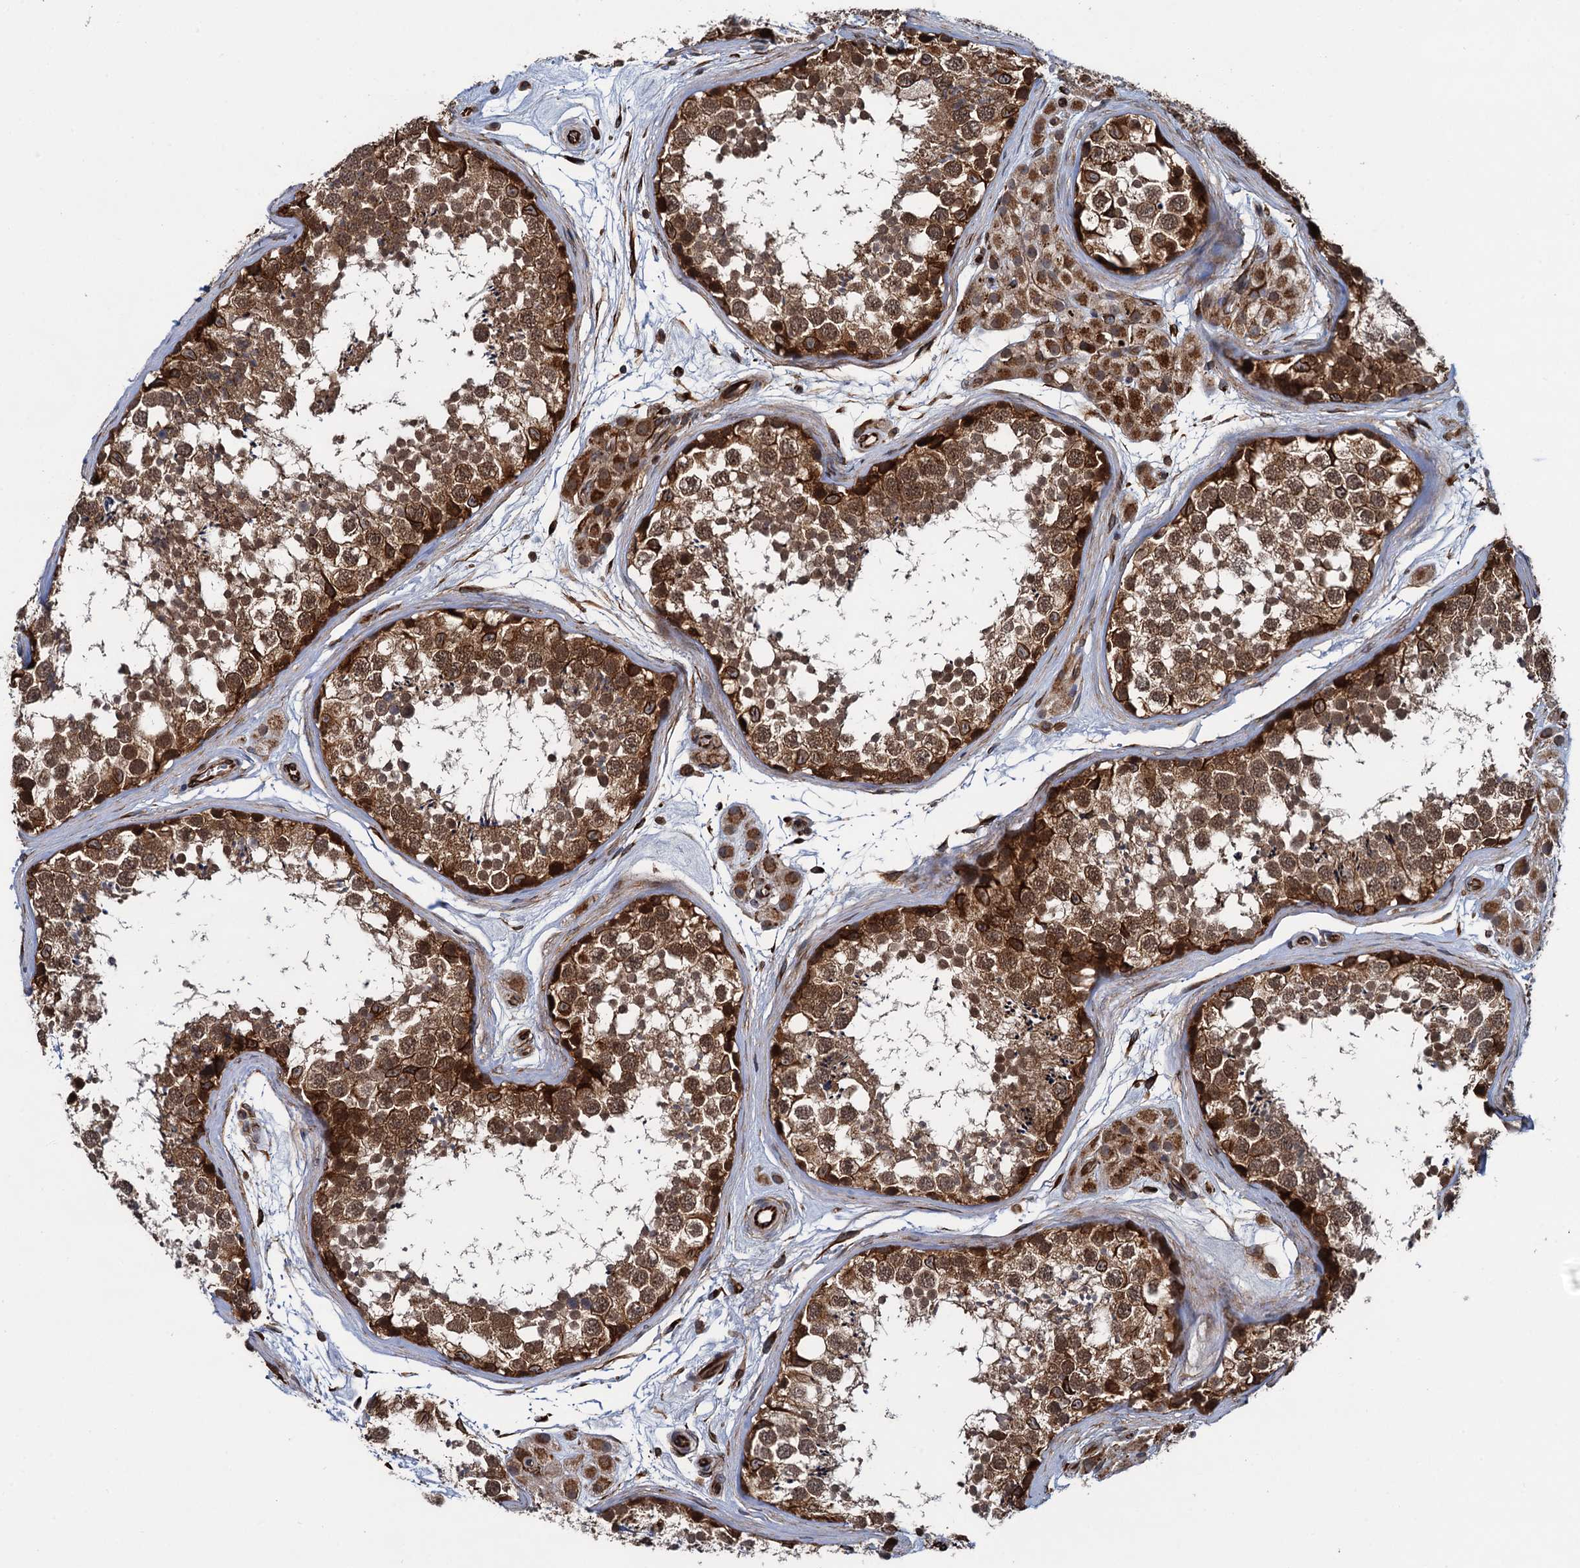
{"staining": {"intensity": "strong", "quantity": ">75%", "location": "cytoplasmic/membranous,nuclear"}, "tissue": "testis", "cell_type": "Cells in seminiferous ducts", "image_type": "normal", "snomed": [{"axis": "morphology", "description": "Normal tissue, NOS"}, {"axis": "topography", "description": "Testis"}], "caption": "A high-resolution image shows IHC staining of normal testis, which reveals strong cytoplasmic/membranous,nuclear expression in approximately >75% of cells in seminiferous ducts.", "gene": "ZFYVE19", "patient": {"sex": "male", "age": 56}}